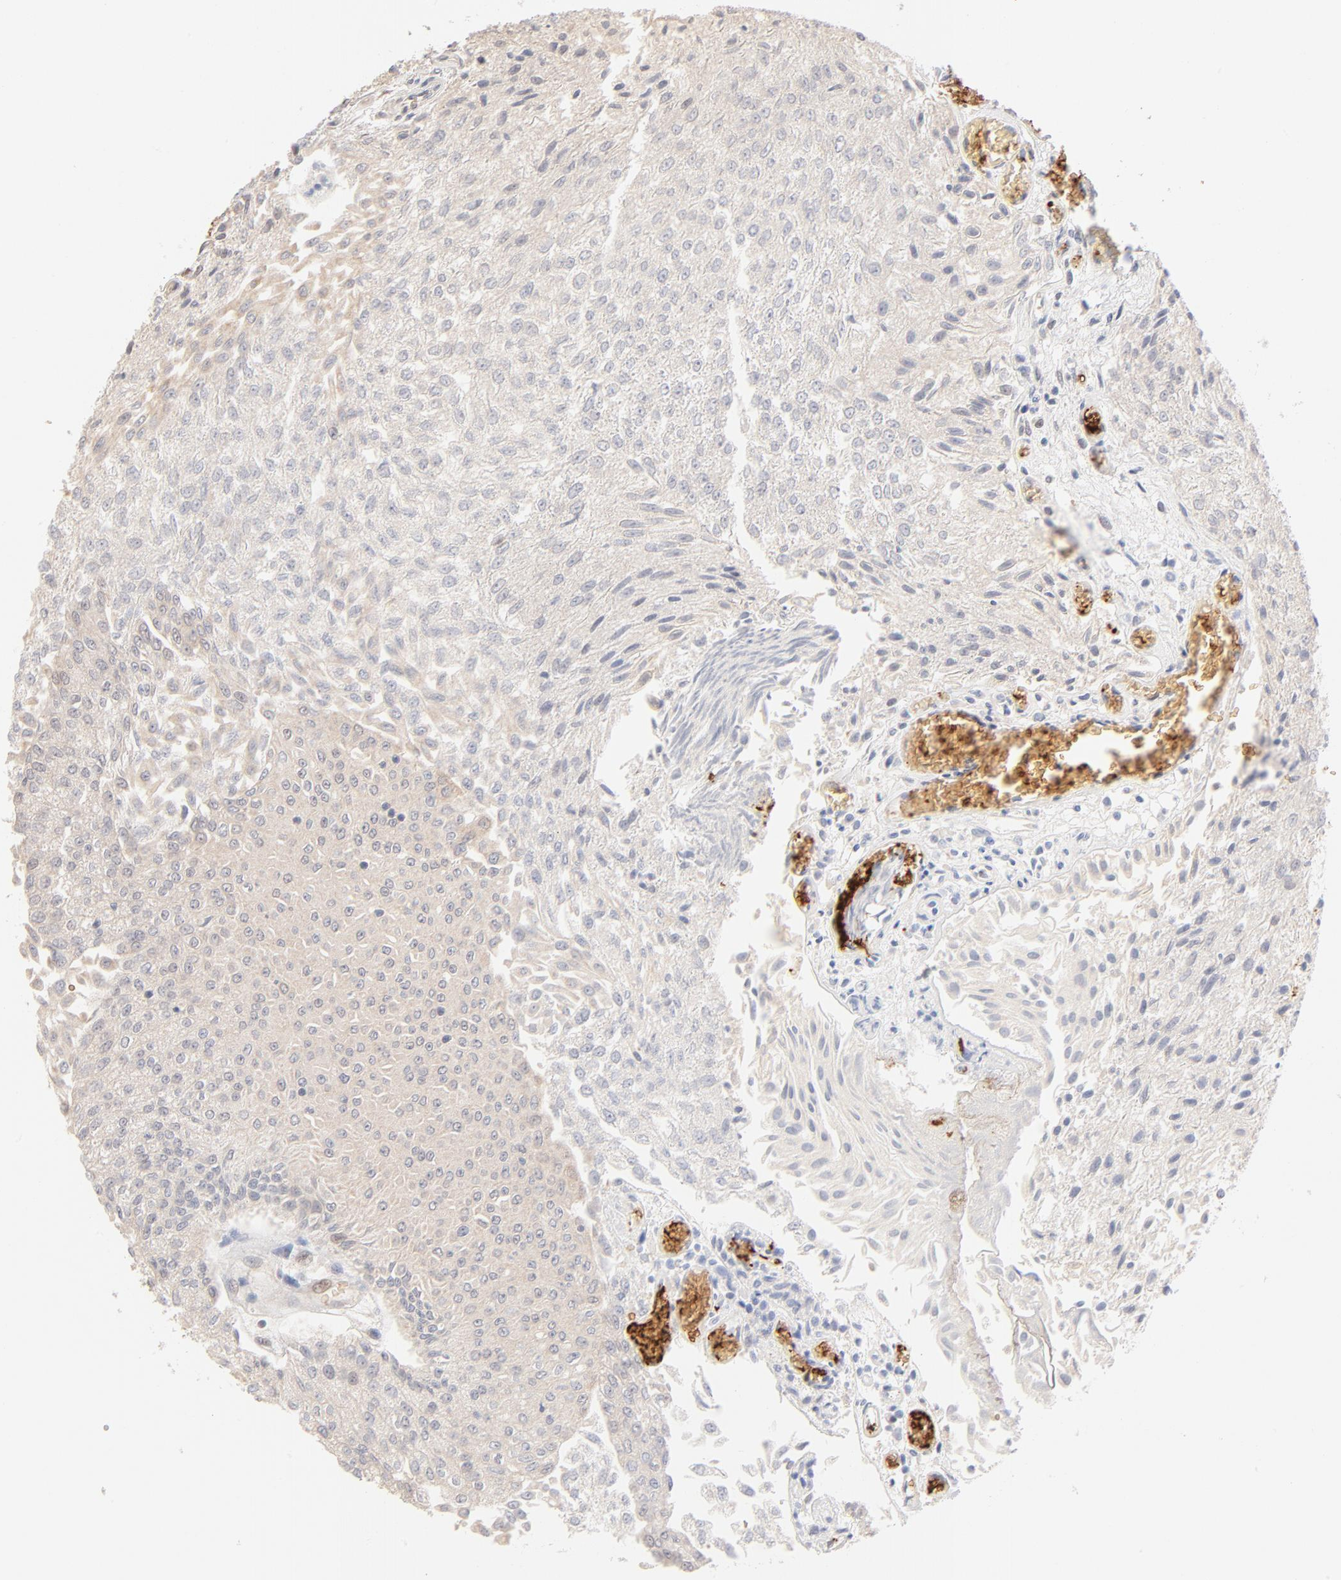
{"staining": {"intensity": "weak", "quantity": ">75%", "location": "cytoplasmic/membranous"}, "tissue": "urothelial cancer", "cell_type": "Tumor cells", "image_type": "cancer", "snomed": [{"axis": "morphology", "description": "Urothelial carcinoma, Low grade"}, {"axis": "topography", "description": "Urinary bladder"}], "caption": "About >75% of tumor cells in urothelial cancer show weak cytoplasmic/membranous protein expression as visualized by brown immunohistochemical staining.", "gene": "SPTB", "patient": {"sex": "male", "age": 86}}